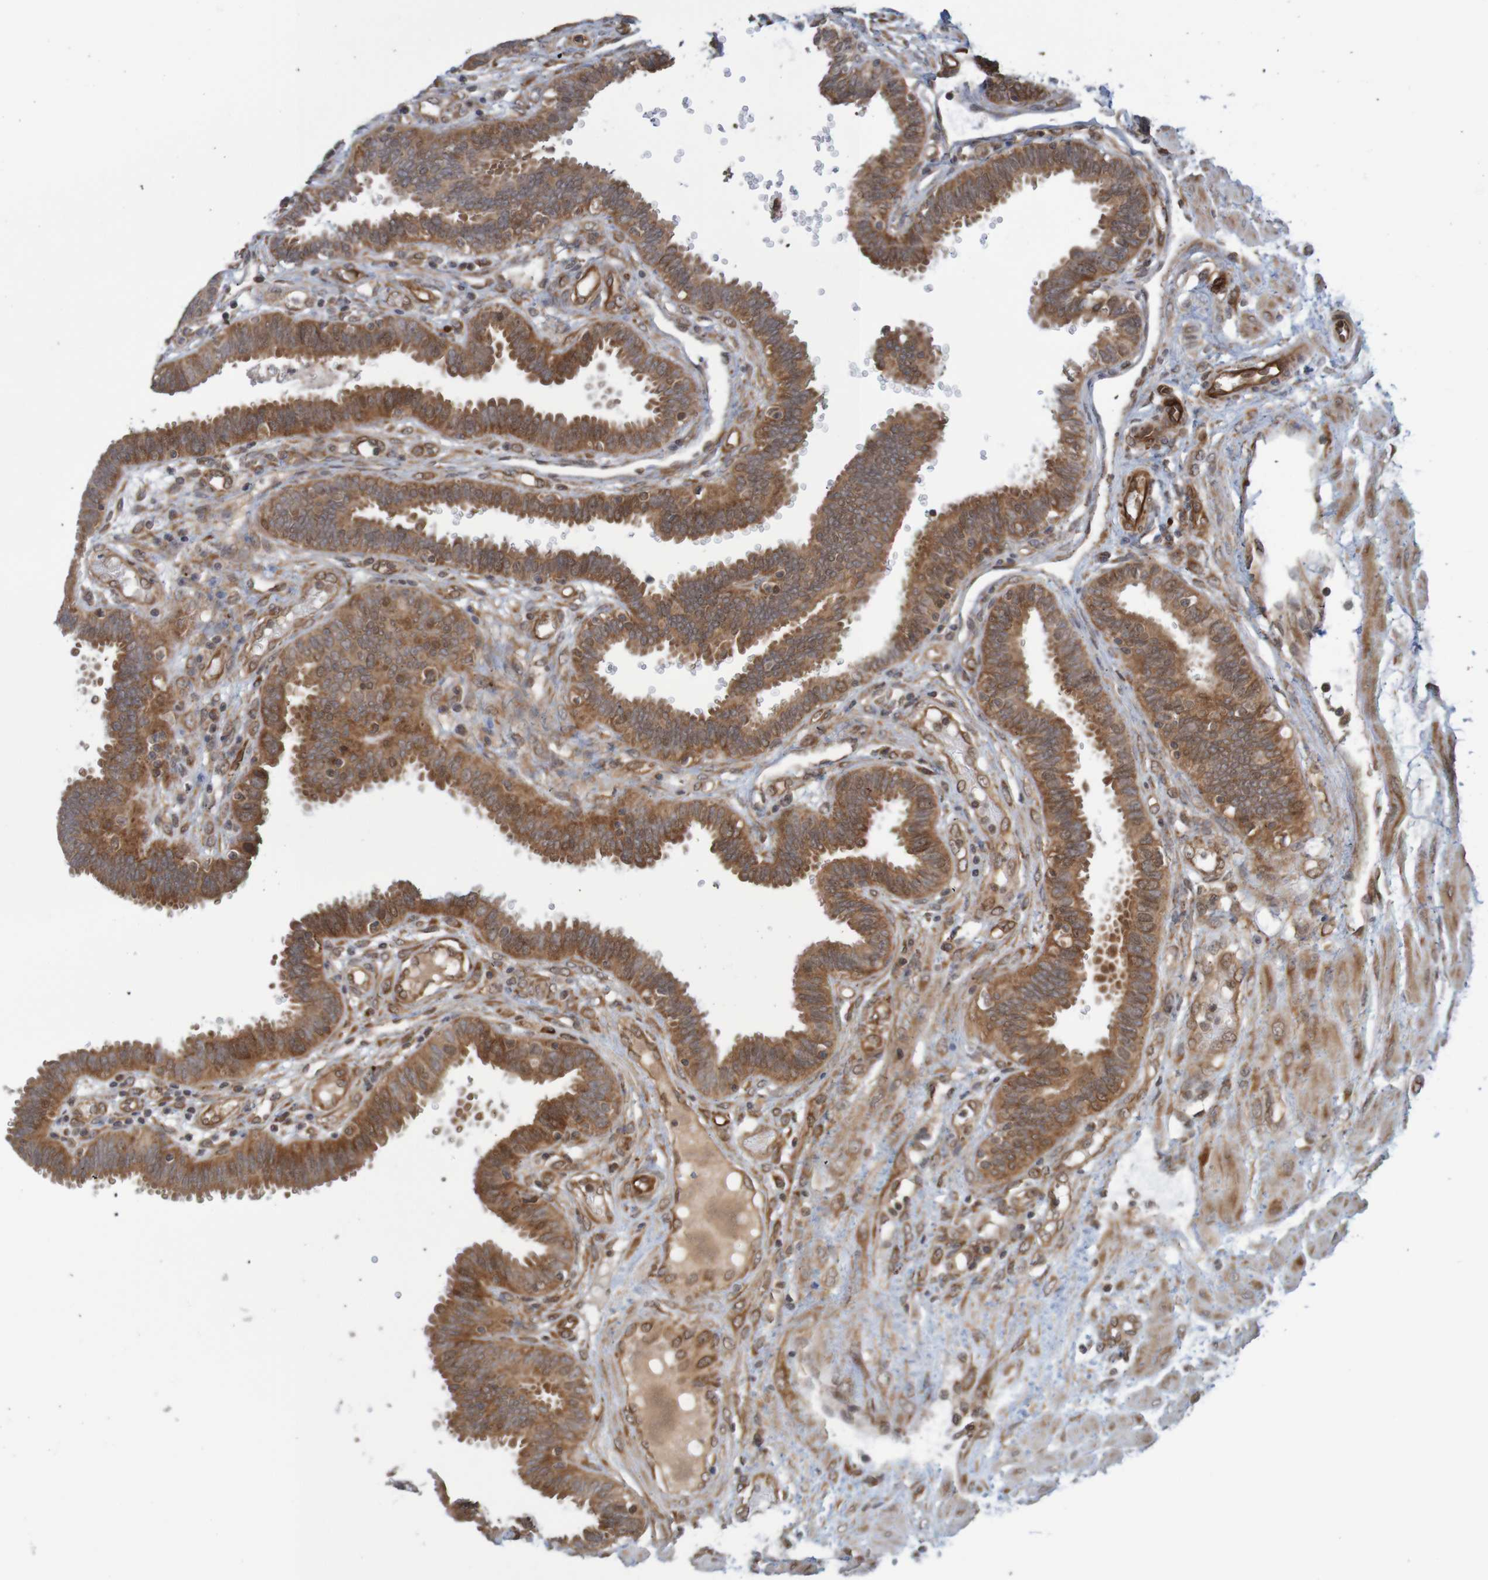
{"staining": {"intensity": "moderate", "quantity": ">75%", "location": "cytoplasmic/membranous"}, "tissue": "fallopian tube", "cell_type": "Glandular cells", "image_type": "normal", "snomed": [{"axis": "morphology", "description": "Normal tissue, NOS"}, {"axis": "topography", "description": "Fallopian tube"}], "caption": "Immunohistochemistry image of unremarkable fallopian tube: fallopian tube stained using immunohistochemistry (IHC) exhibits medium levels of moderate protein expression localized specifically in the cytoplasmic/membranous of glandular cells, appearing as a cytoplasmic/membranous brown color.", "gene": "MRPL52", "patient": {"sex": "female", "age": 32}}